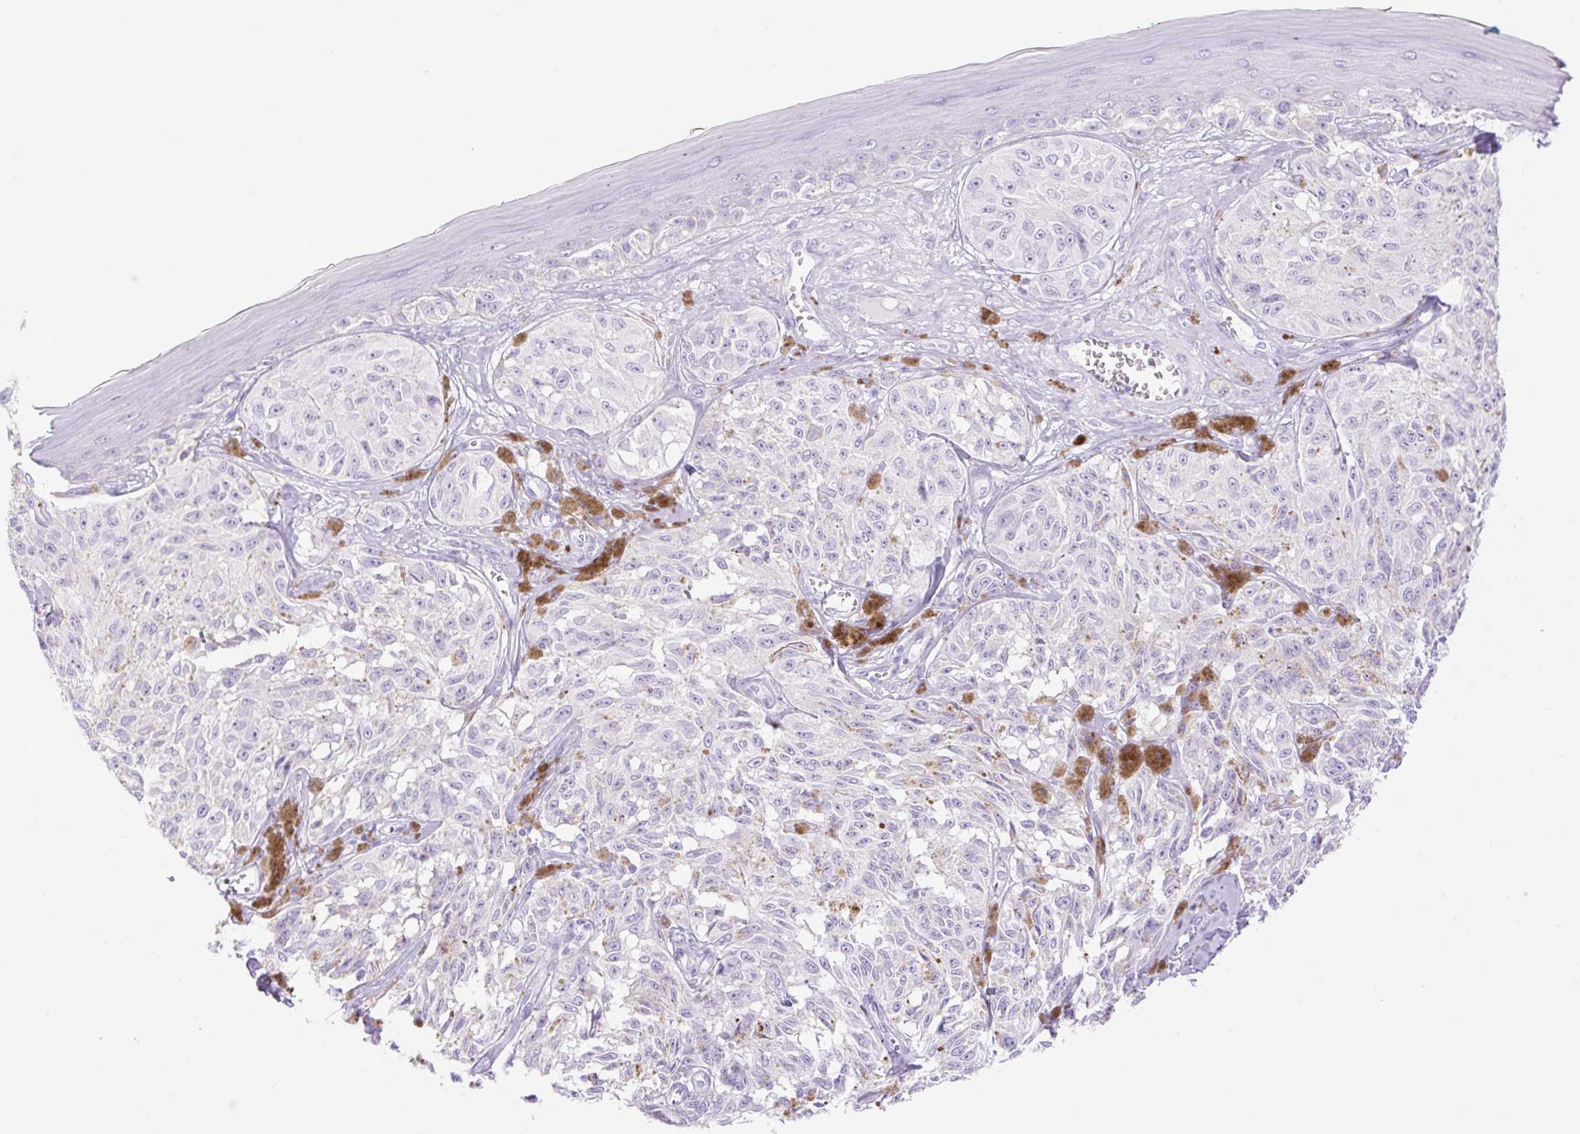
{"staining": {"intensity": "negative", "quantity": "none", "location": "none"}, "tissue": "melanoma", "cell_type": "Tumor cells", "image_type": "cancer", "snomed": [{"axis": "morphology", "description": "Malignant melanoma, NOS"}, {"axis": "topography", "description": "Skin"}], "caption": "The photomicrograph shows no significant staining in tumor cells of melanoma.", "gene": "SLC25A40", "patient": {"sex": "male", "age": 68}}